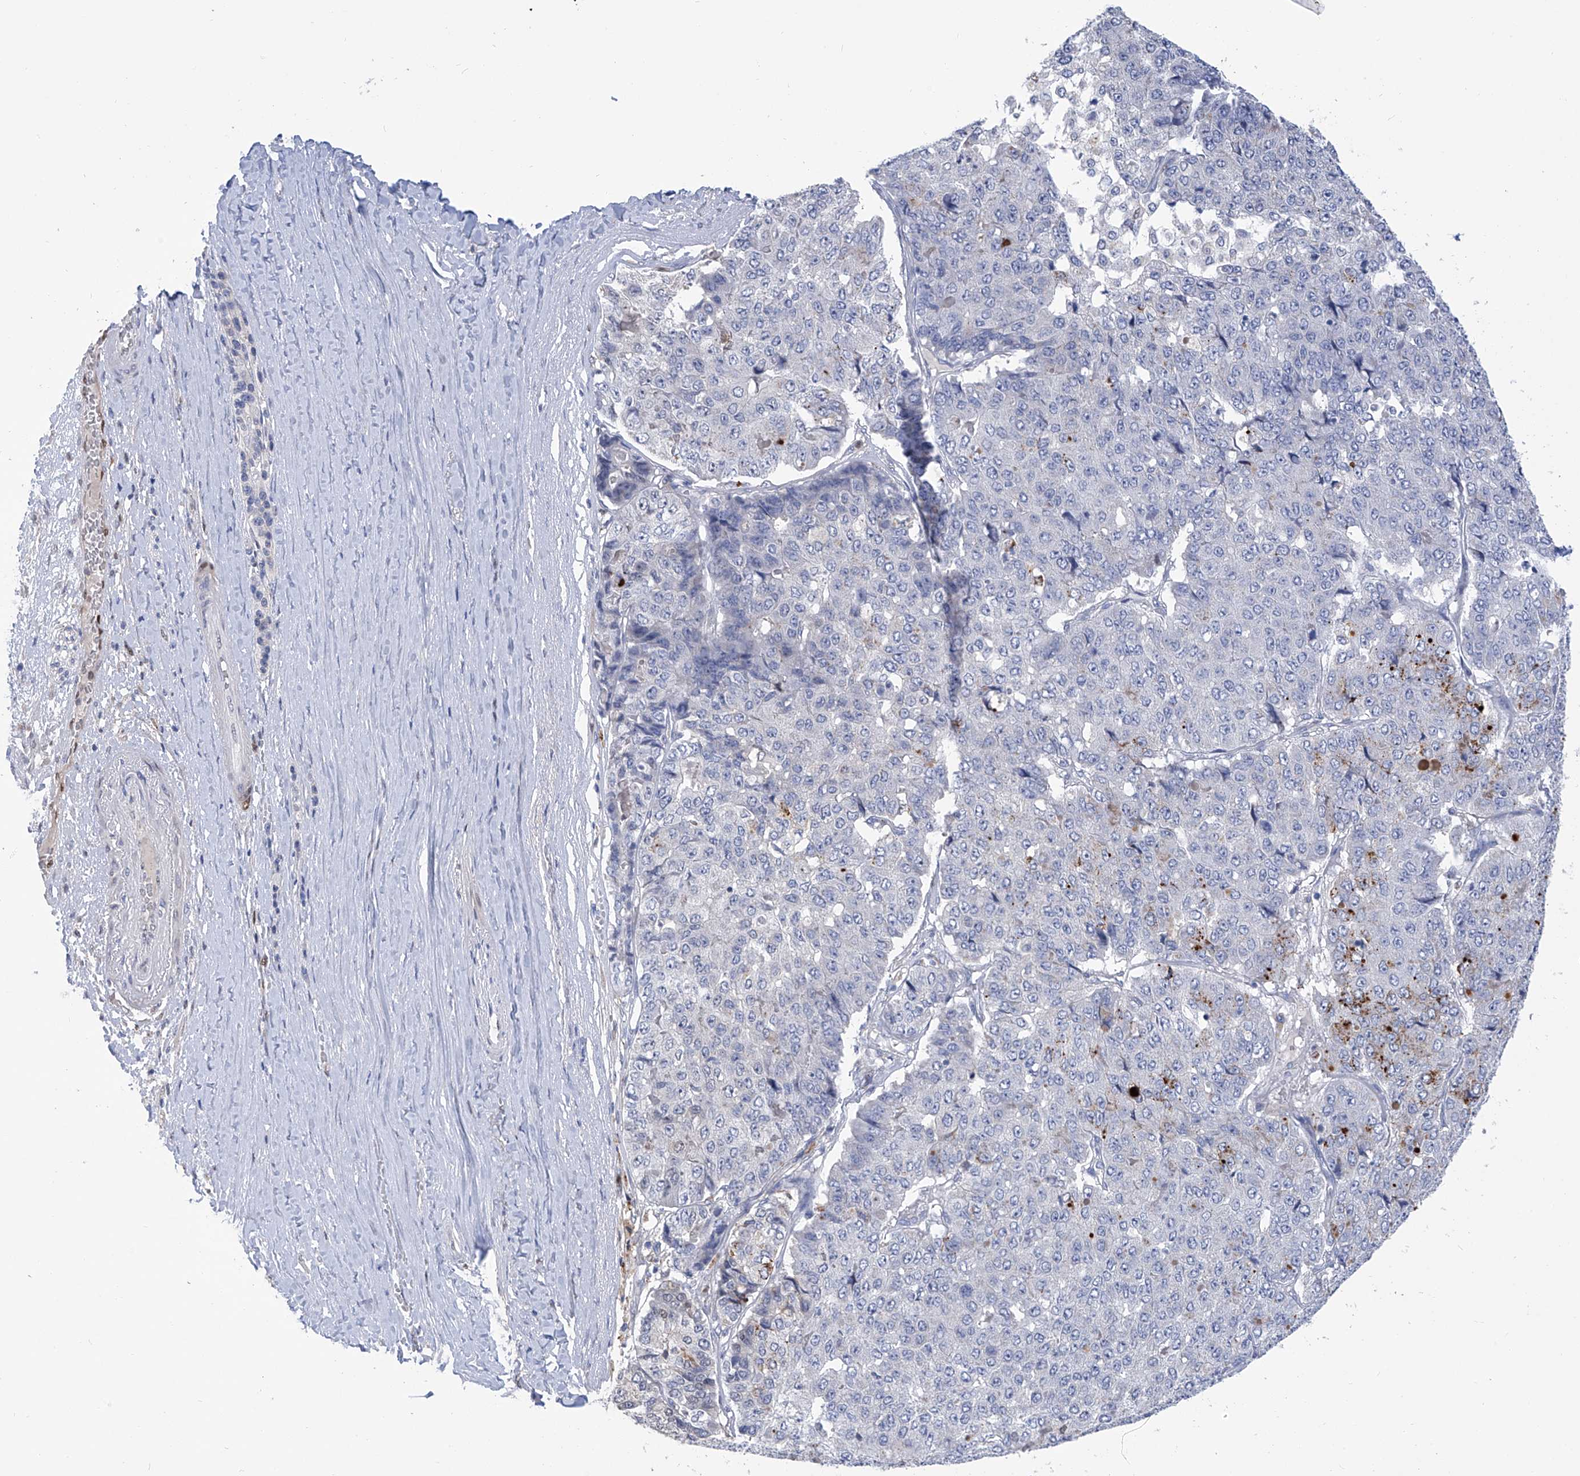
{"staining": {"intensity": "negative", "quantity": "none", "location": "none"}, "tissue": "pancreatic cancer", "cell_type": "Tumor cells", "image_type": "cancer", "snomed": [{"axis": "morphology", "description": "Adenocarcinoma, NOS"}, {"axis": "topography", "description": "Pancreas"}], "caption": "Immunohistochemistry of pancreatic cancer displays no staining in tumor cells.", "gene": "PHF20", "patient": {"sex": "male", "age": 50}}